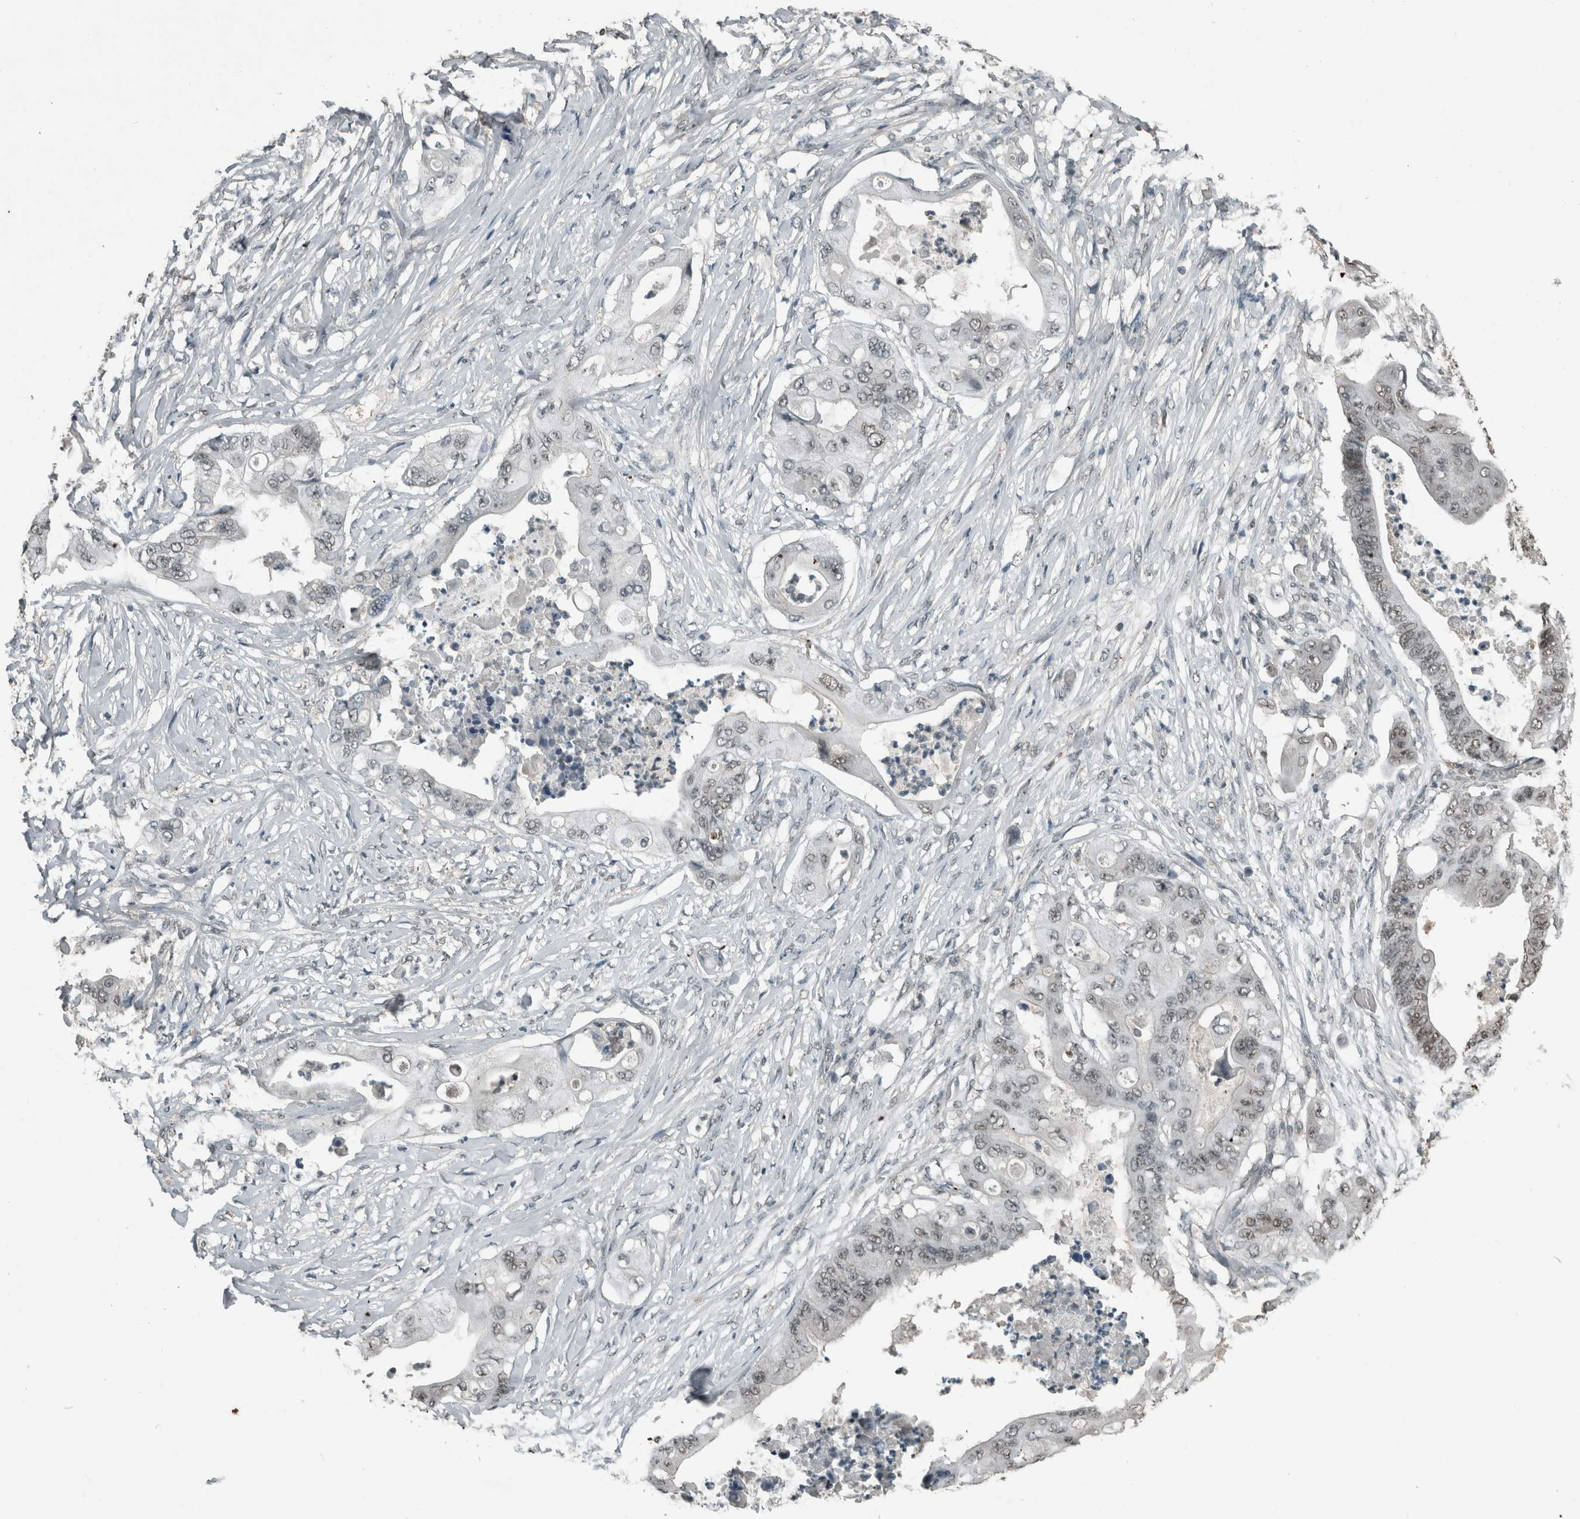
{"staining": {"intensity": "weak", "quantity": ">75%", "location": "nuclear"}, "tissue": "stomach cancer", "cell_type": "Tumor cells", "image_type": "cancer", "snomed": [{"axis": "morphology", "description": "Adenocarcinoma, NOS"}, {"axis": "topography", "description": "Stomach"}], "caption": "Immunohistochemistry (IHC) (DAB) staining of human stomach cancer demonstrates weak nuclear protein positivity in about >75% of tumor cells.", "gene": "ZNF24", "patient": {"sex": "female", "age": 73}}